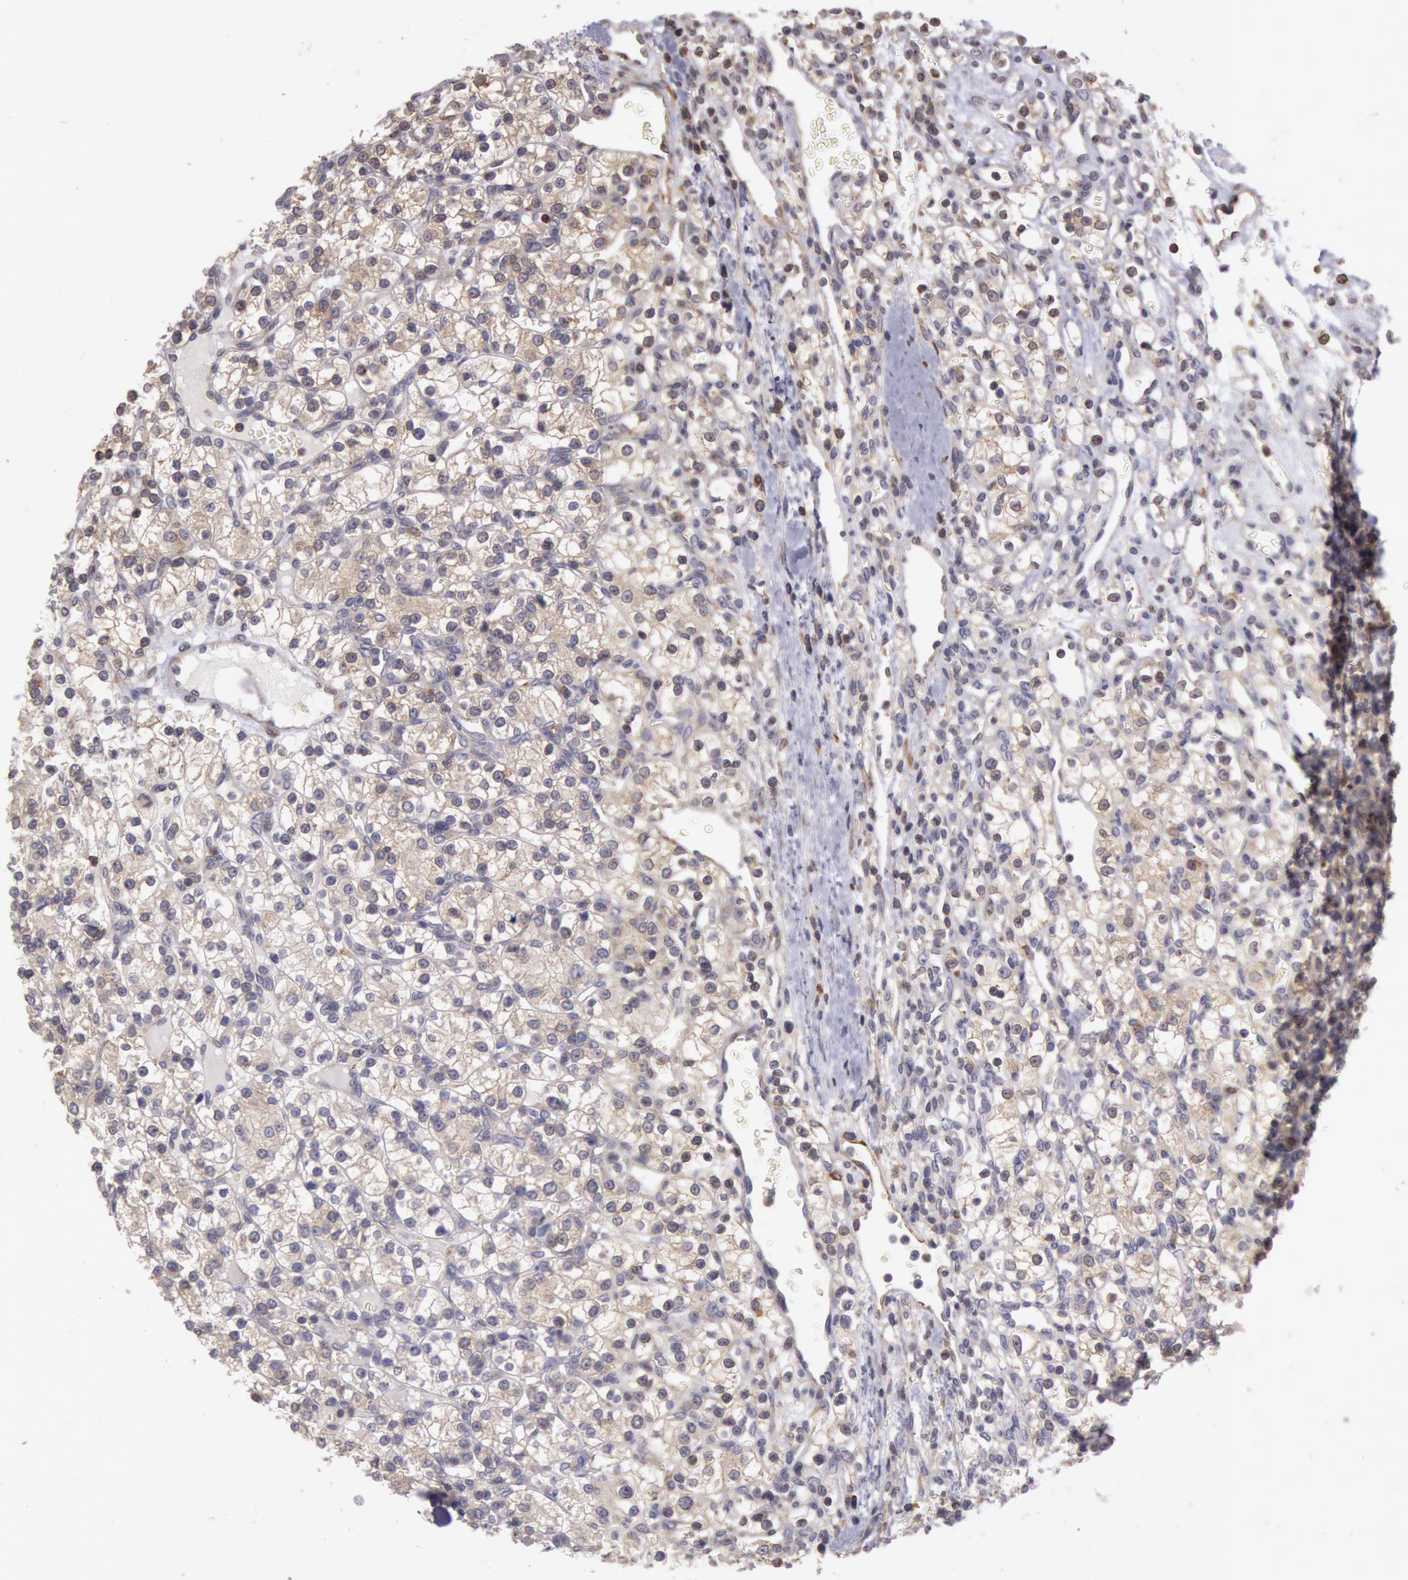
{"staining": {"intensity": "weak", "quantity": ">75%", "location": "cytoplasmic/membranous"}, "tissue": "renal cancer", "cell_type": "Tumor cells", "image_type": "cancer", "snomed": [{"axis": "morphology", "description": "Adenocarcinoma, NOS"}, {"axis": "topography", "description": "Kidney"}], "caption": "Tumor cells demonstrate low levels of weak cytoplasmic/membranous positivity in approximately >75% of cells in human renal cancer (adenocarcinoma).", "gene": "NMT2", "patient": {"sex": "female", "age": 62}}